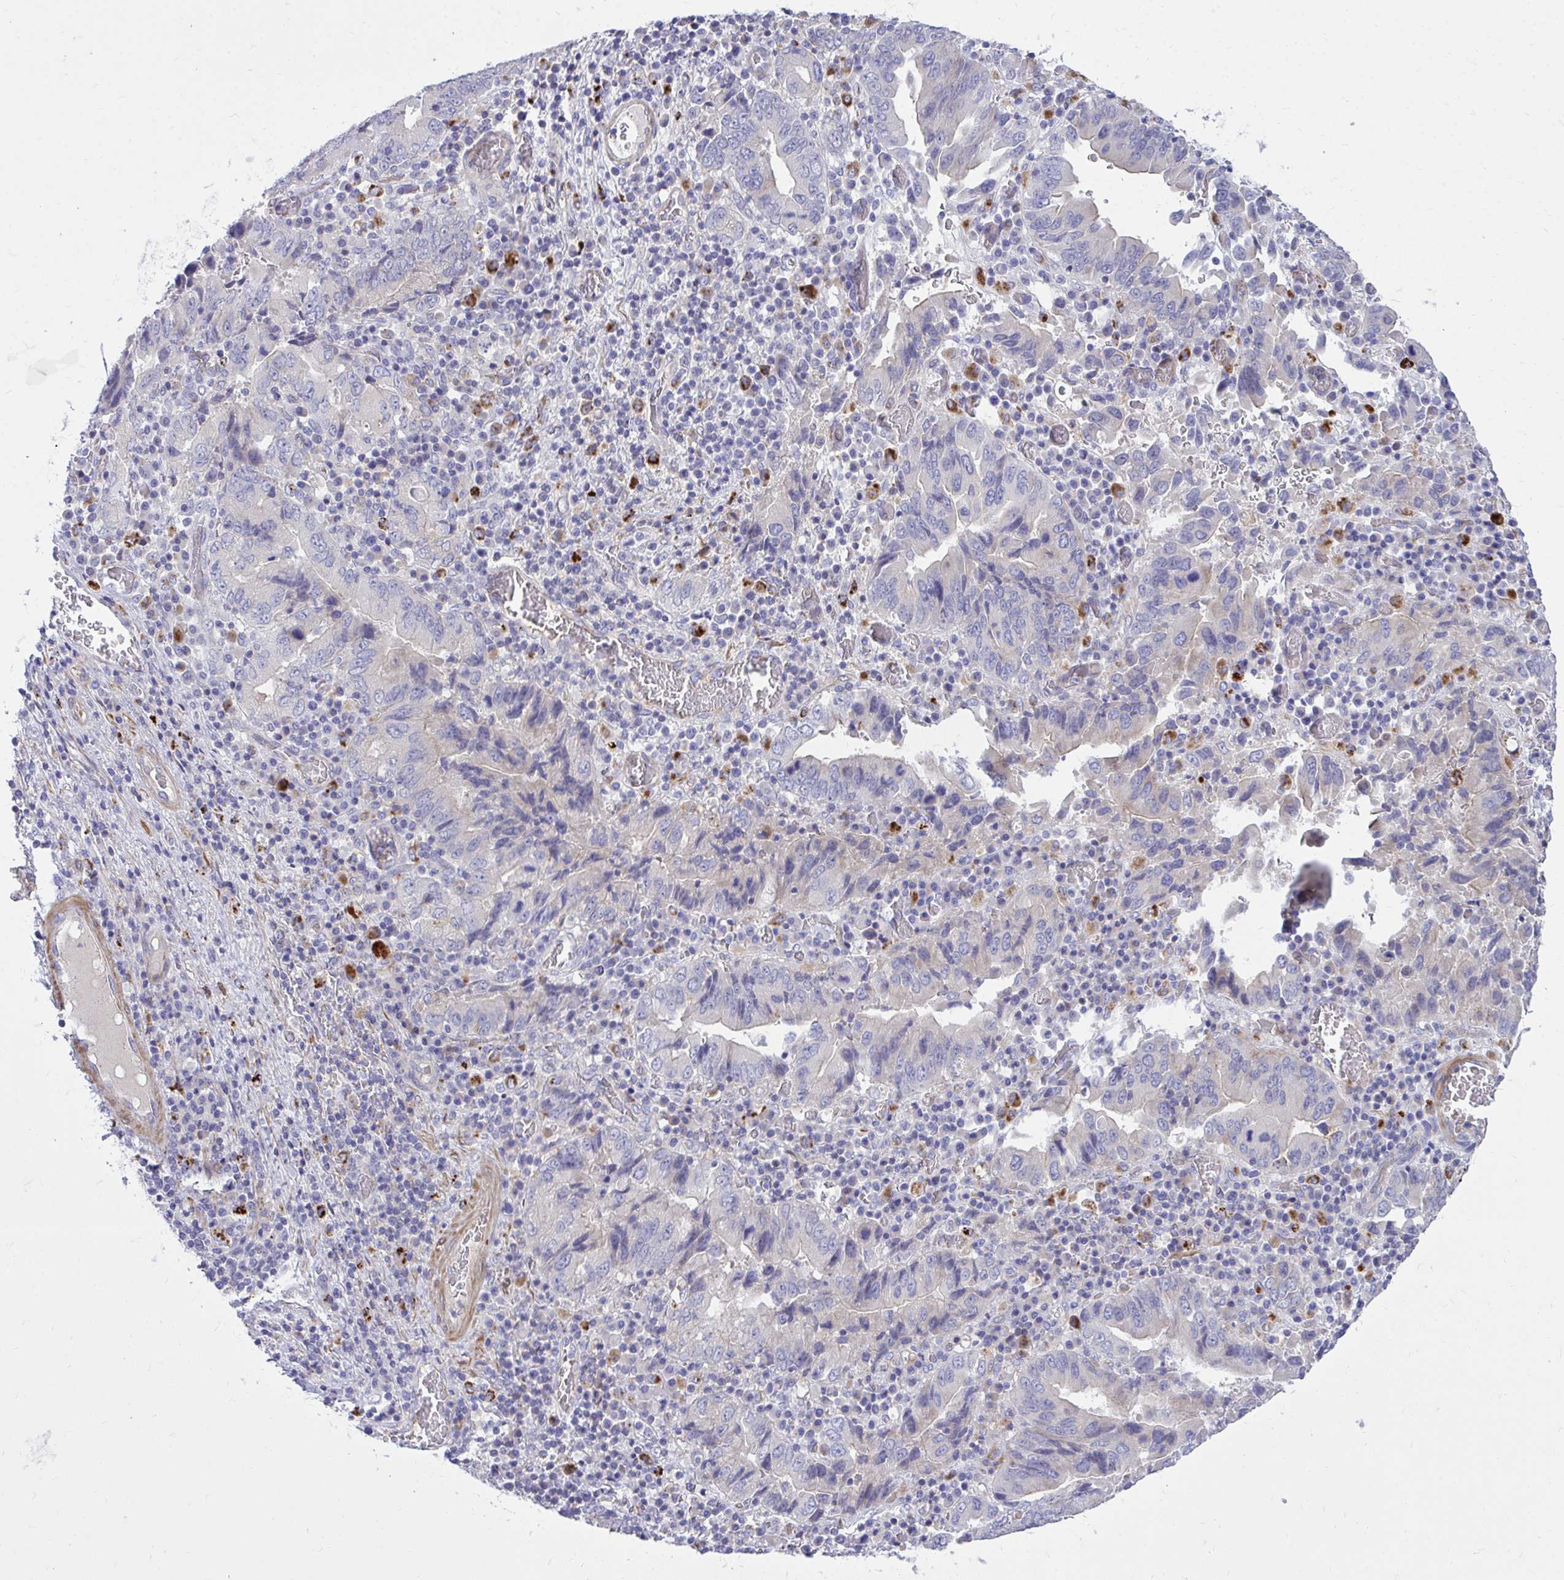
{"staining": {"intensity": "negative", "quantity": "none", "location": "none"}, "tissue": "stomach cancer", "cell_type": "Tumor cells", "image_type": "cancer", "snomed": [{"axis": "morphology", "description": "Adenocarcinoma, NOS"}, {"axis": "topography", "description": "Stomach, upper"}], "caption": "Protein analysis of stomach adenocarcinoma demonstrates no significant expression in tumor cells.", "gene": "TP53I11", "patient": {"sex": "male", "age": 74}}